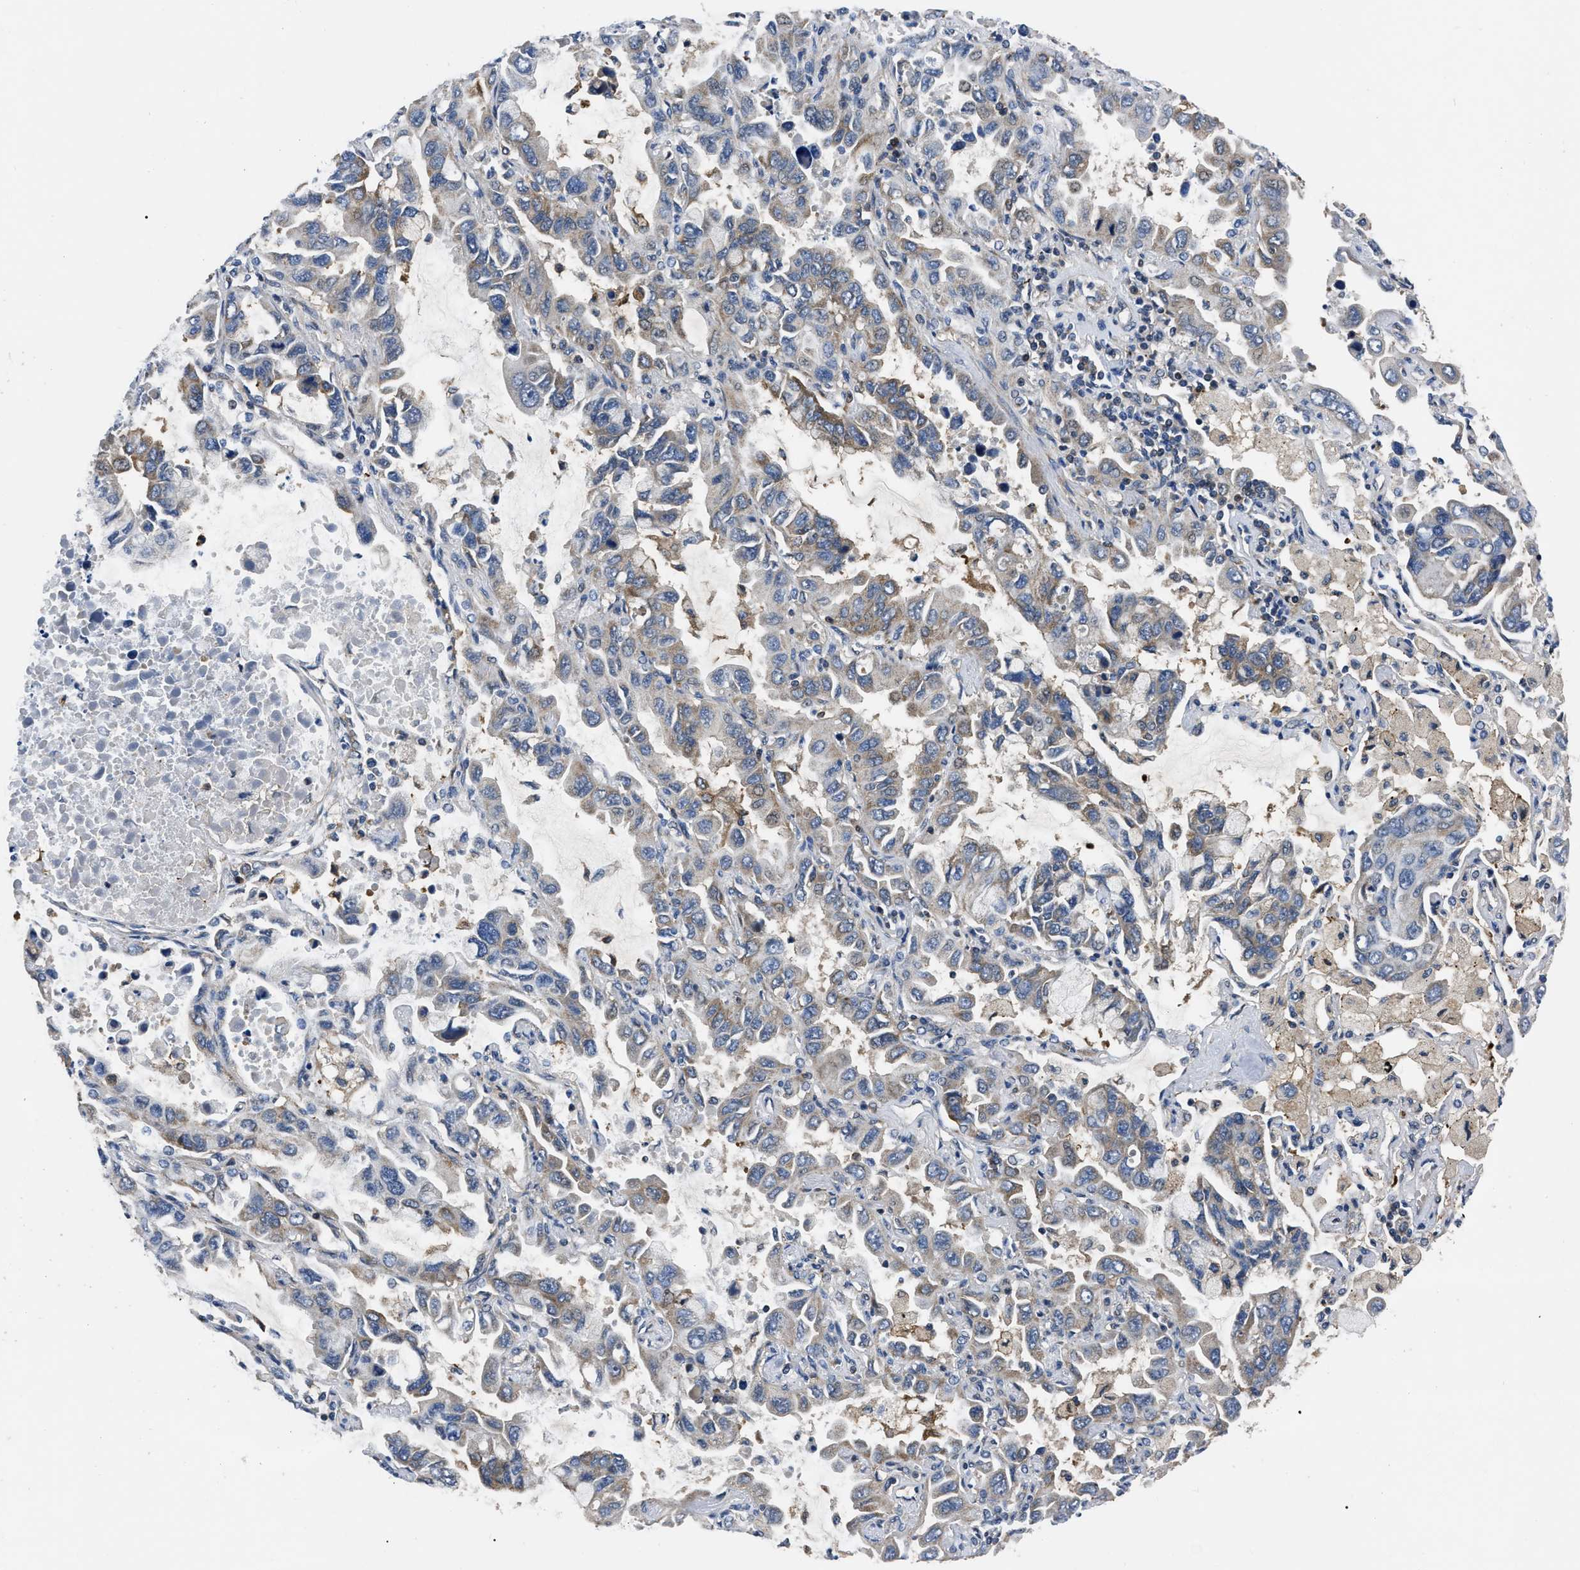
{"staining": {"intensity": "weak", "quantity": "25%-75%", "location": "cytoplasmic/membranous"}, "tissue": "lung cancer", "cell_type": "Tumor cells", "image_type": "cancer", "snomed": [{"axis": "morphology", "description": "Adenocarcinoma, NOS"}, {"axis": "topography", "description": "Lung"}], "caption": "Approximately 25%-75% of tumor cells in human lung cancer demonstrate weak cytoplasmic/membranous protein positivity as visualized by brown immunohistochemical staining.", "gene": "PPWD1", "patient": {"sex": "male", "age": 64}}